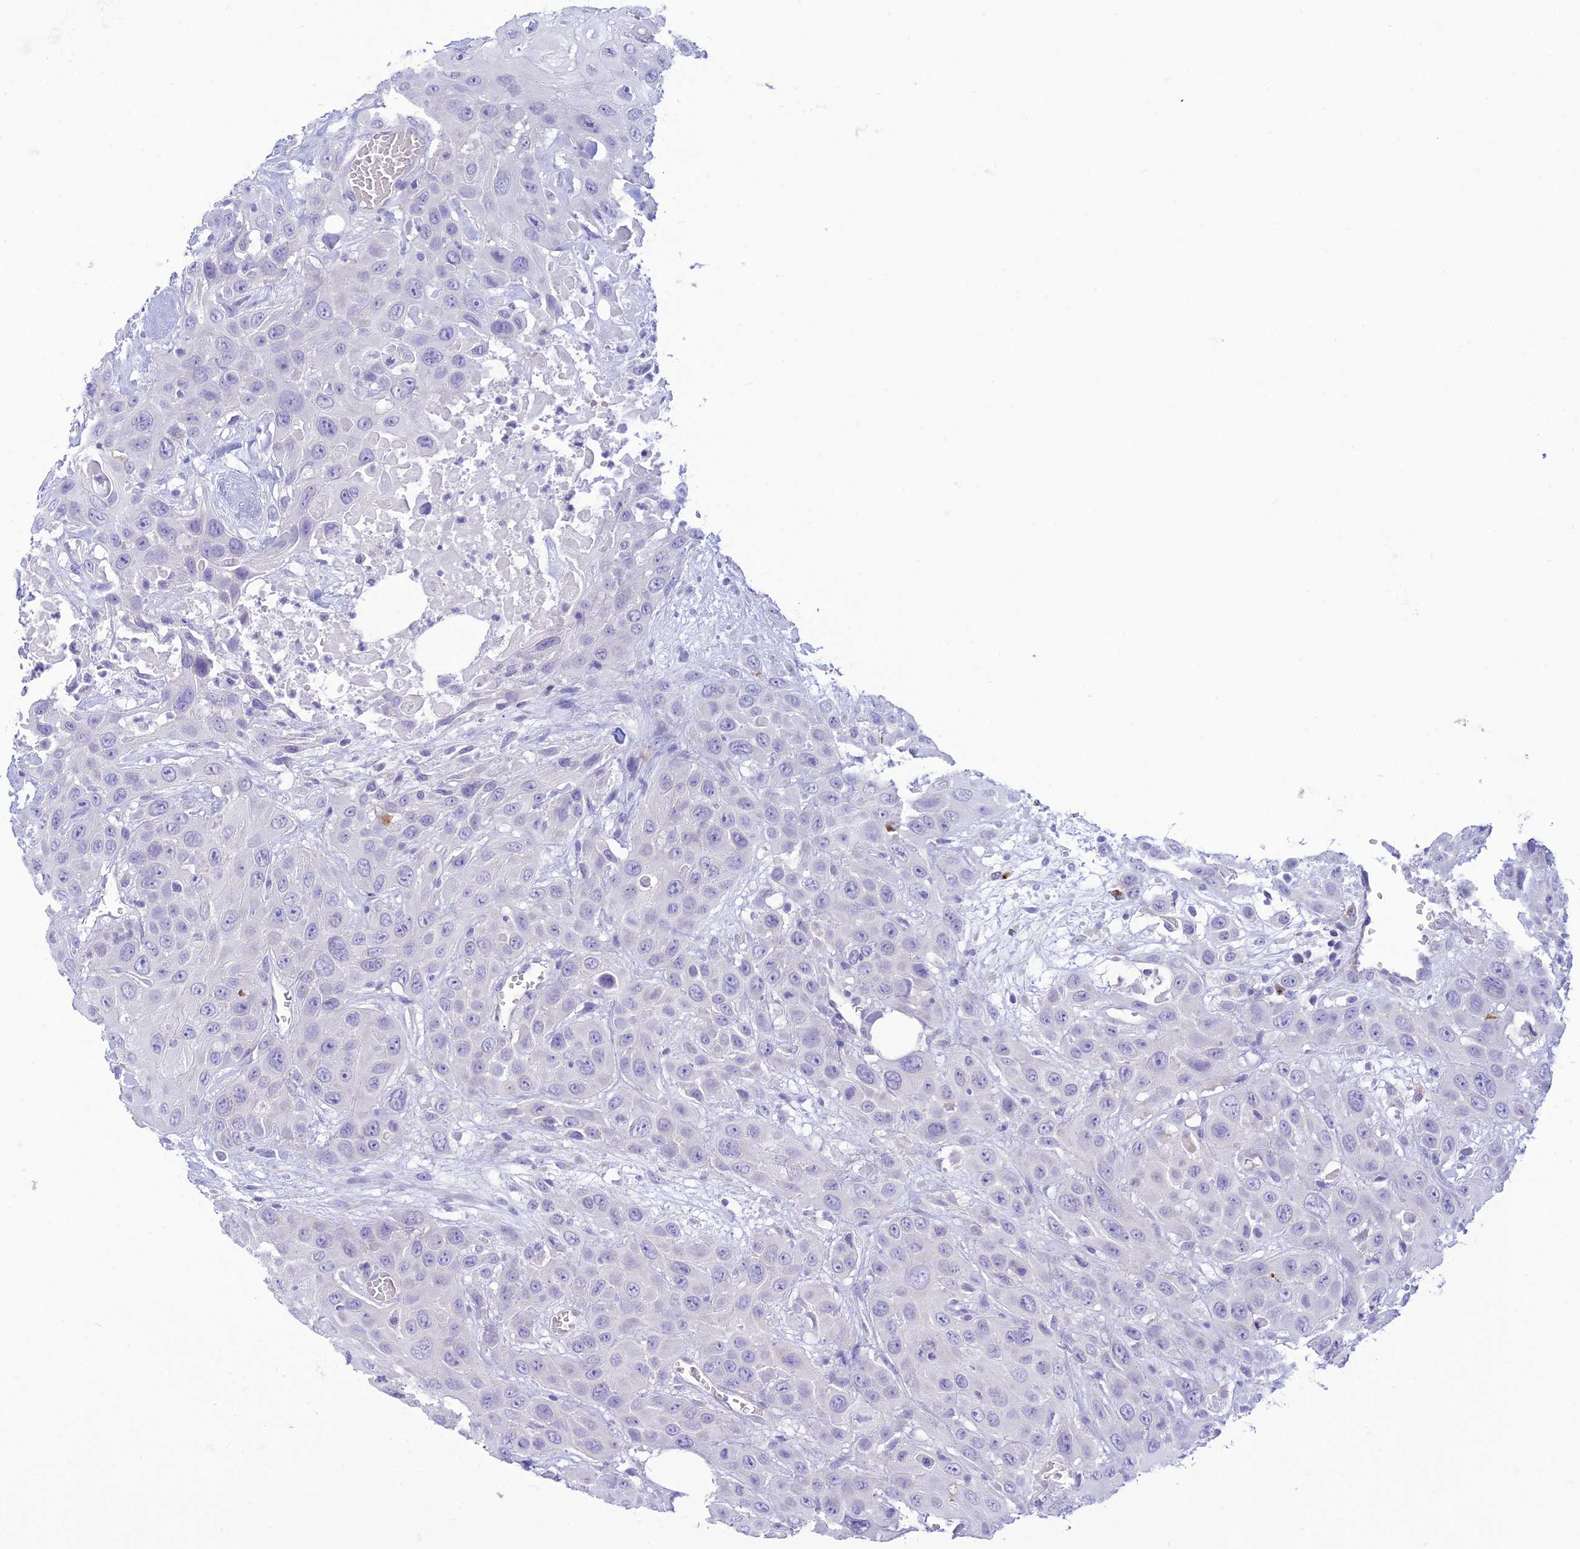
{"staining": {"intensity": "negative", "quantity": "none", "location": "none"}, "tissue": "head and neck cancer", "cell_type": "Tumor cells", "image_type": "cancer", "snomed": [{"axis": "morphology", "description": "Squamous cell carcinoma, NOS"}, {"axis": "topography", "description": "Head-Neck"}], "caption": "Immunohistochemistry (IHC) of head and neck squamous cell carcinoma exhibits no staining in tumor cells.", "gene": "DHDH", "patient": {"sex": "male", "age": 81}}